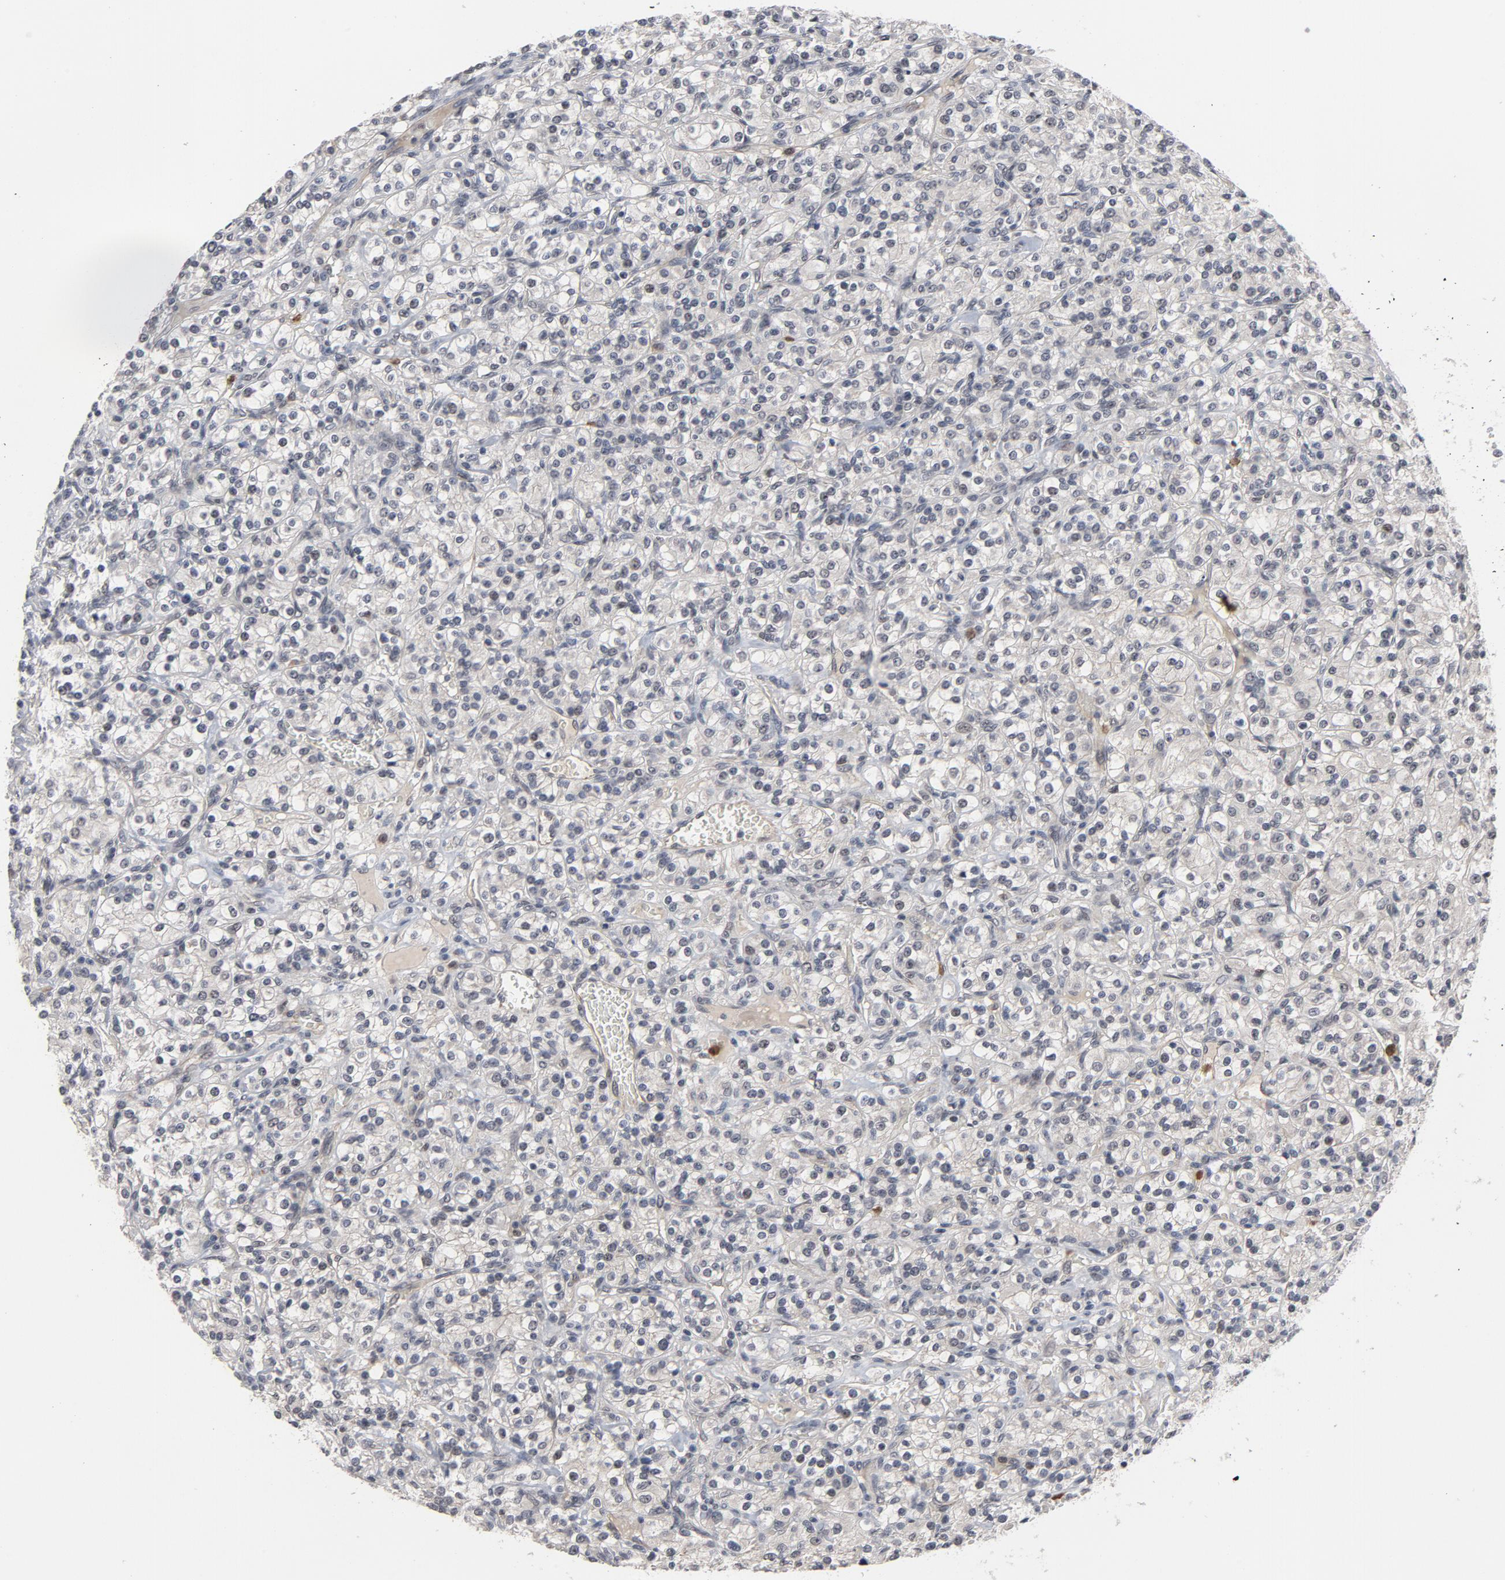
{"staining": {"intensity": "negative", "quantity": "none", "location": "none"}, "tissue": "renal cancer", "cell_type": "Tumor cells", "image_type": "cancer", "snomed": [{"axis": "morphology", "description": "Adenocarcinoma, NOS"}, {"axis": "topography", "description": "Kidney"}], "caption": "This is an immunohistochemistry (IHC) histopathology image of renal adenocarcinoma. There is no expression in tumor cells.", "gene": "RTL5", "patient": {"sex": "male", "age": 77}}